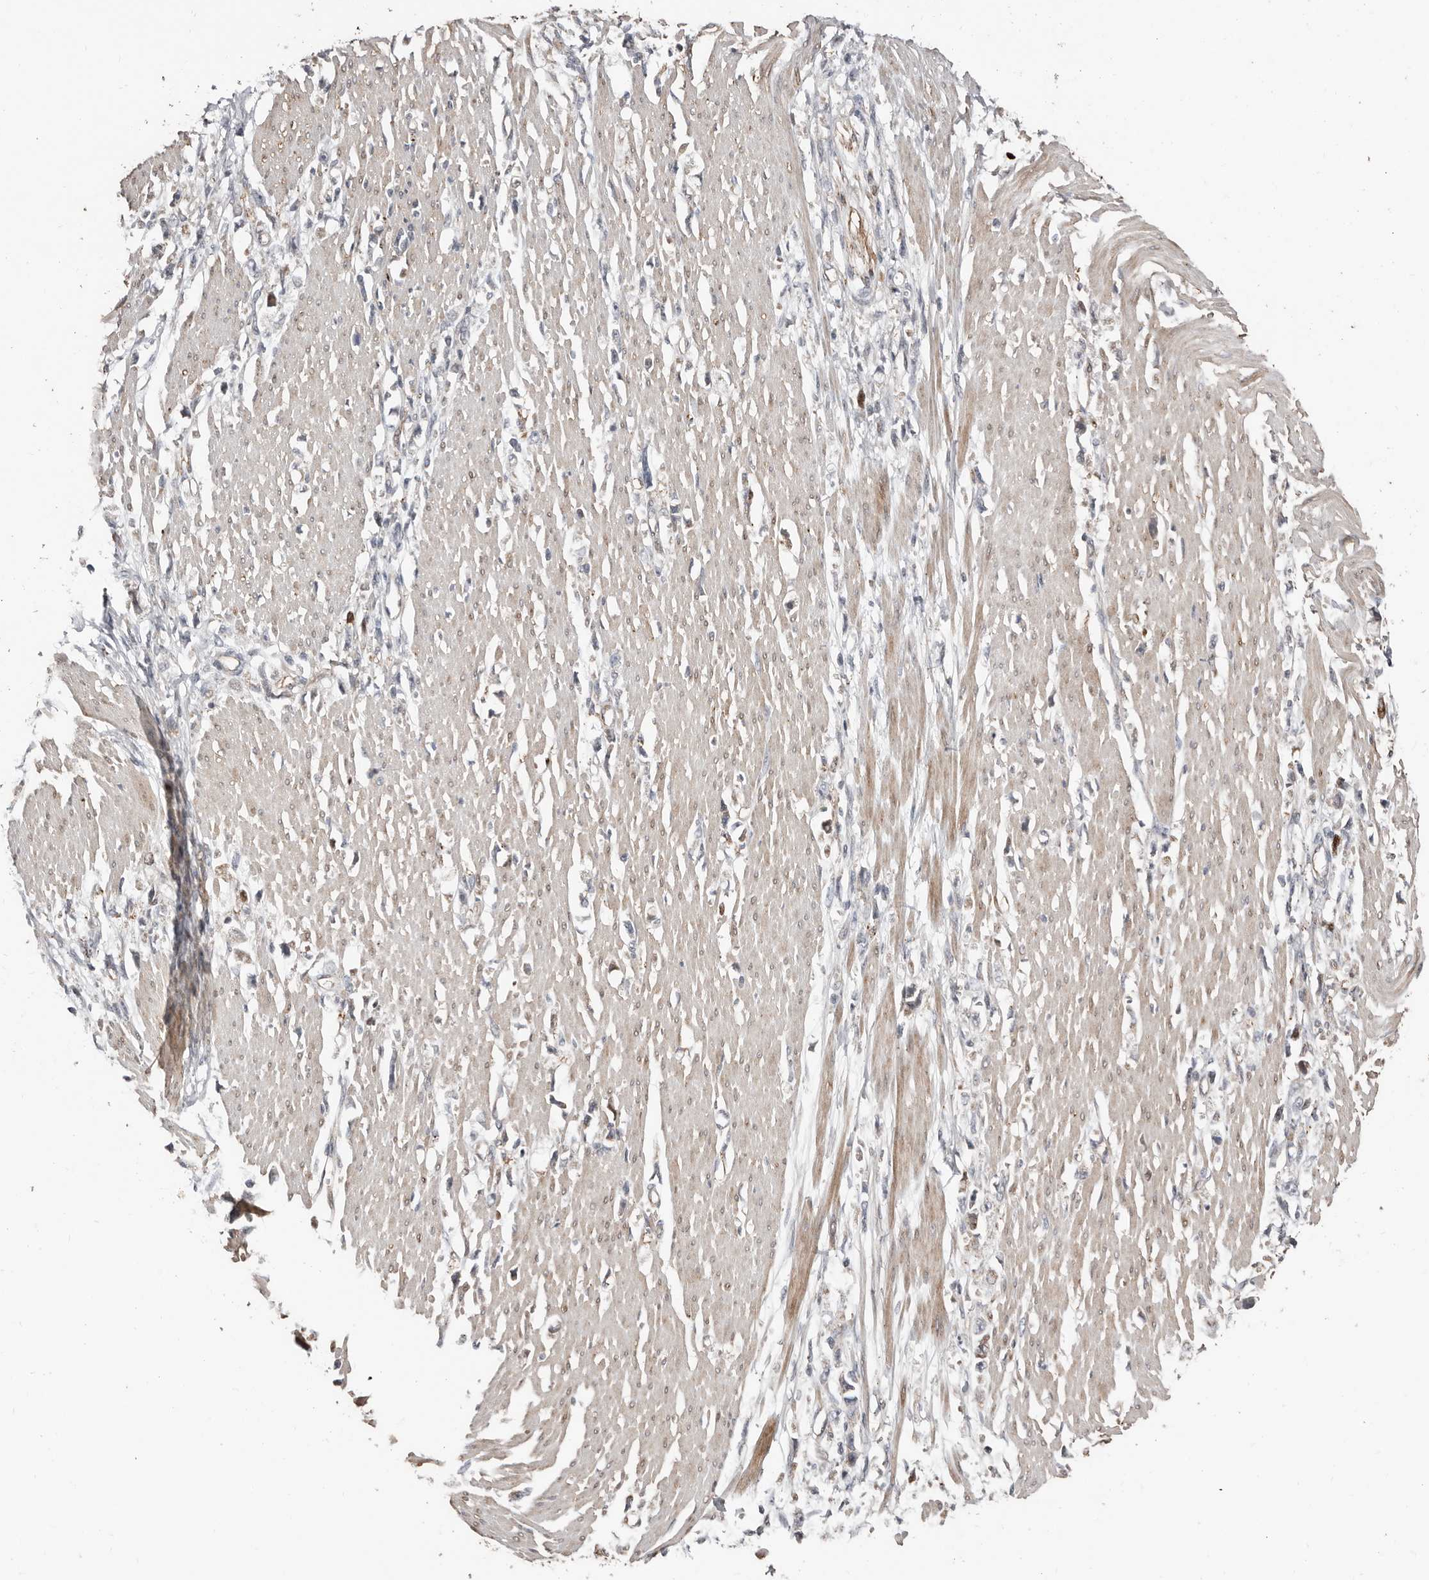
{"staining": {"intensity": "negative", "quantity": "none", "location": "none"}, "tissue": "stomach cancer", "cell_type": "Tumor cells", "image_type": "cancer", "snomed": [{"axis": "morphology", "description": "Adenocarcinoma, NOS"}, {"axis": "topography", "description": "Stomach"}], "caption": "There is no significant staining in tumor cells of stomach adenocarcinoma.", "gene": "SMYD4", "patient": {"sex": "female", "age": 59}}